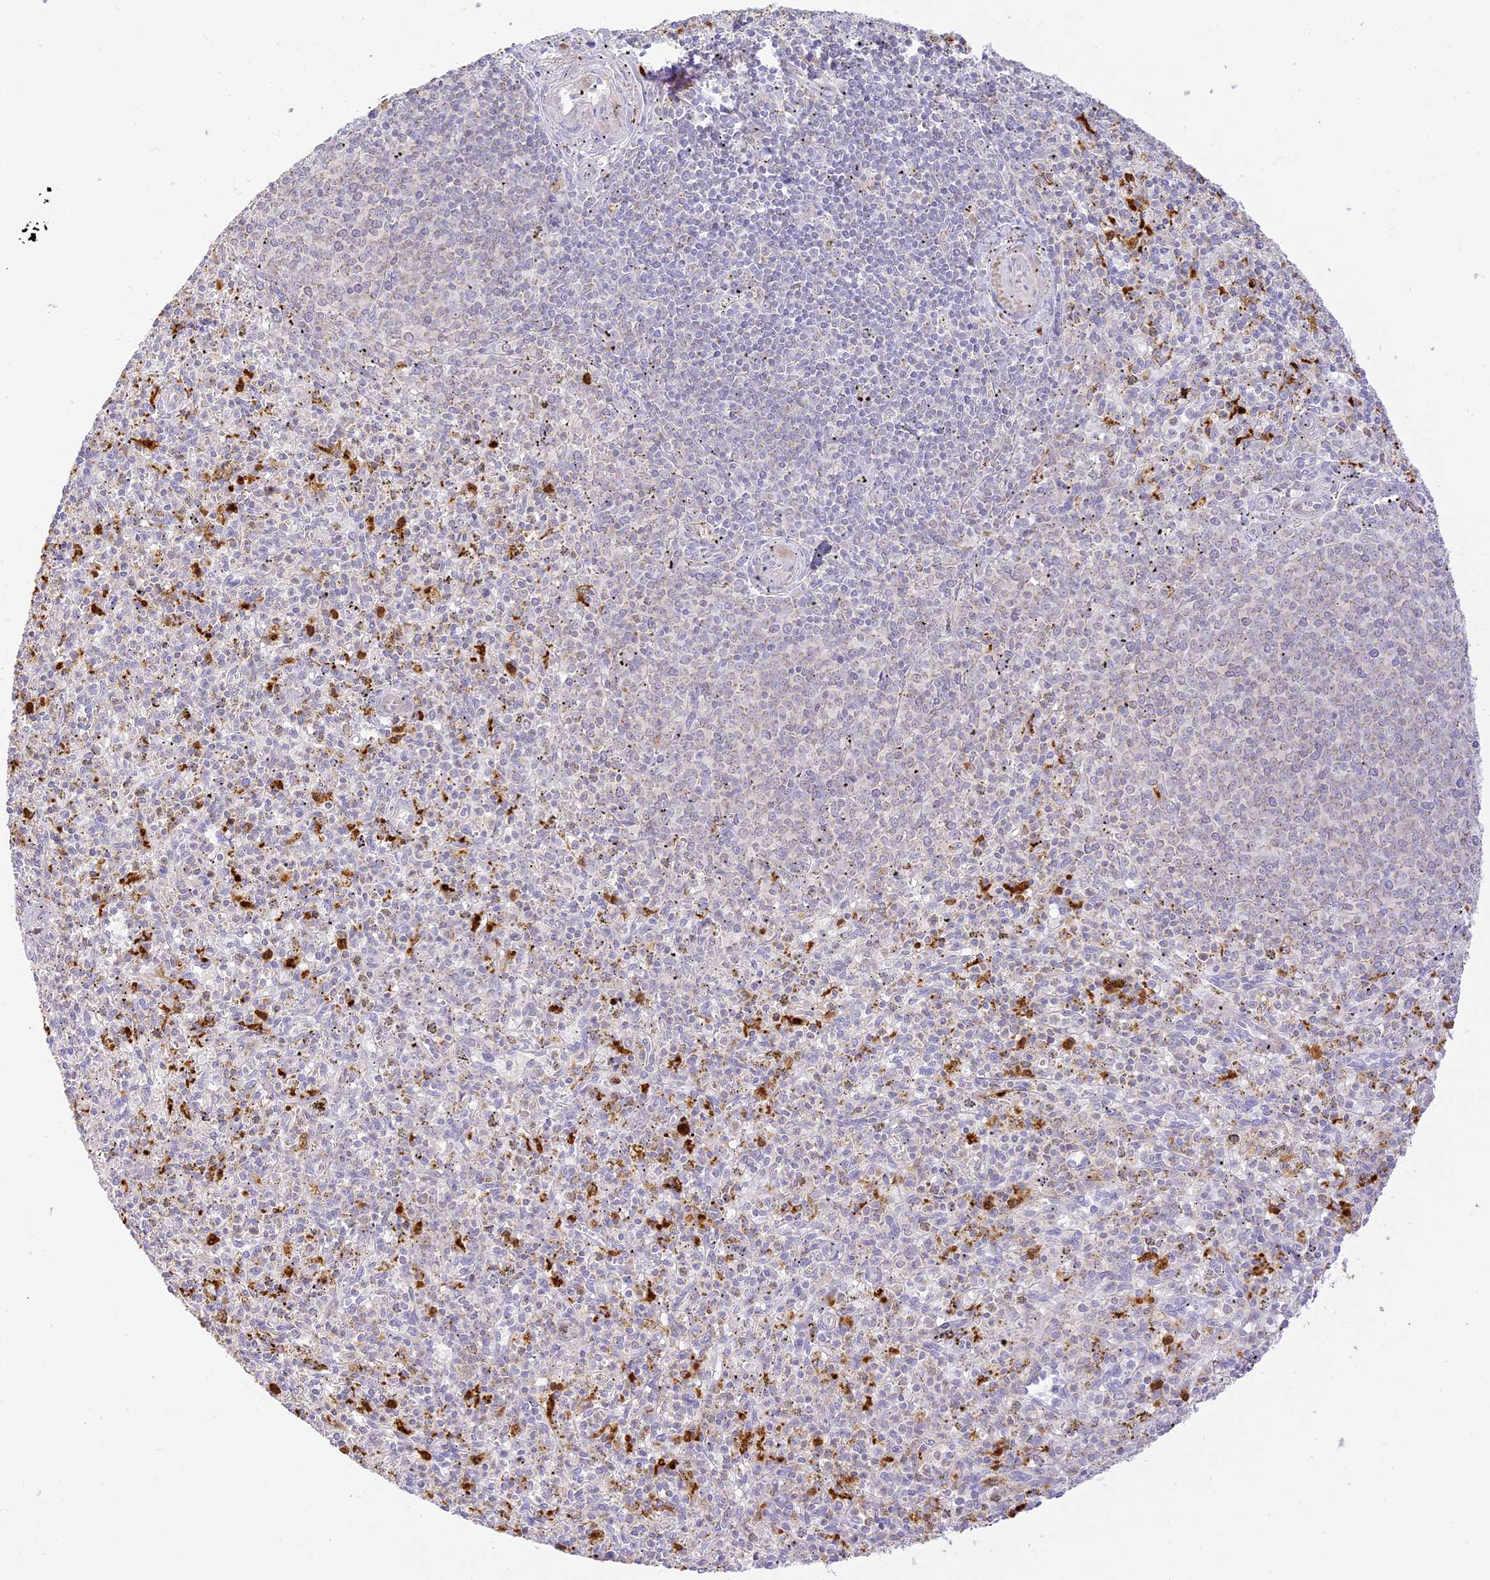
{"staining": {"intensity": "strong", "quantity": "<25%", "location": "cytoplasmic/membranous"}, "tissue": "spleen", "cell_type": "Cells in red pulp", "image_type": "normal", "snomed": [{"axis": "morphology", "description": "Normal tissue, NOS"}, {"axis": "topography", "description": "Spleen"}], "caption": "Cells in red pulp exhibit medium levels of strong cytoplasmic/membranous staining in approximately <25% of cells in normal spleen. (DAB = brown stain, brightfield microscopy at high magnification).", "gene": "LRRC15", "patient": {"sex": "male", "age": 72}}